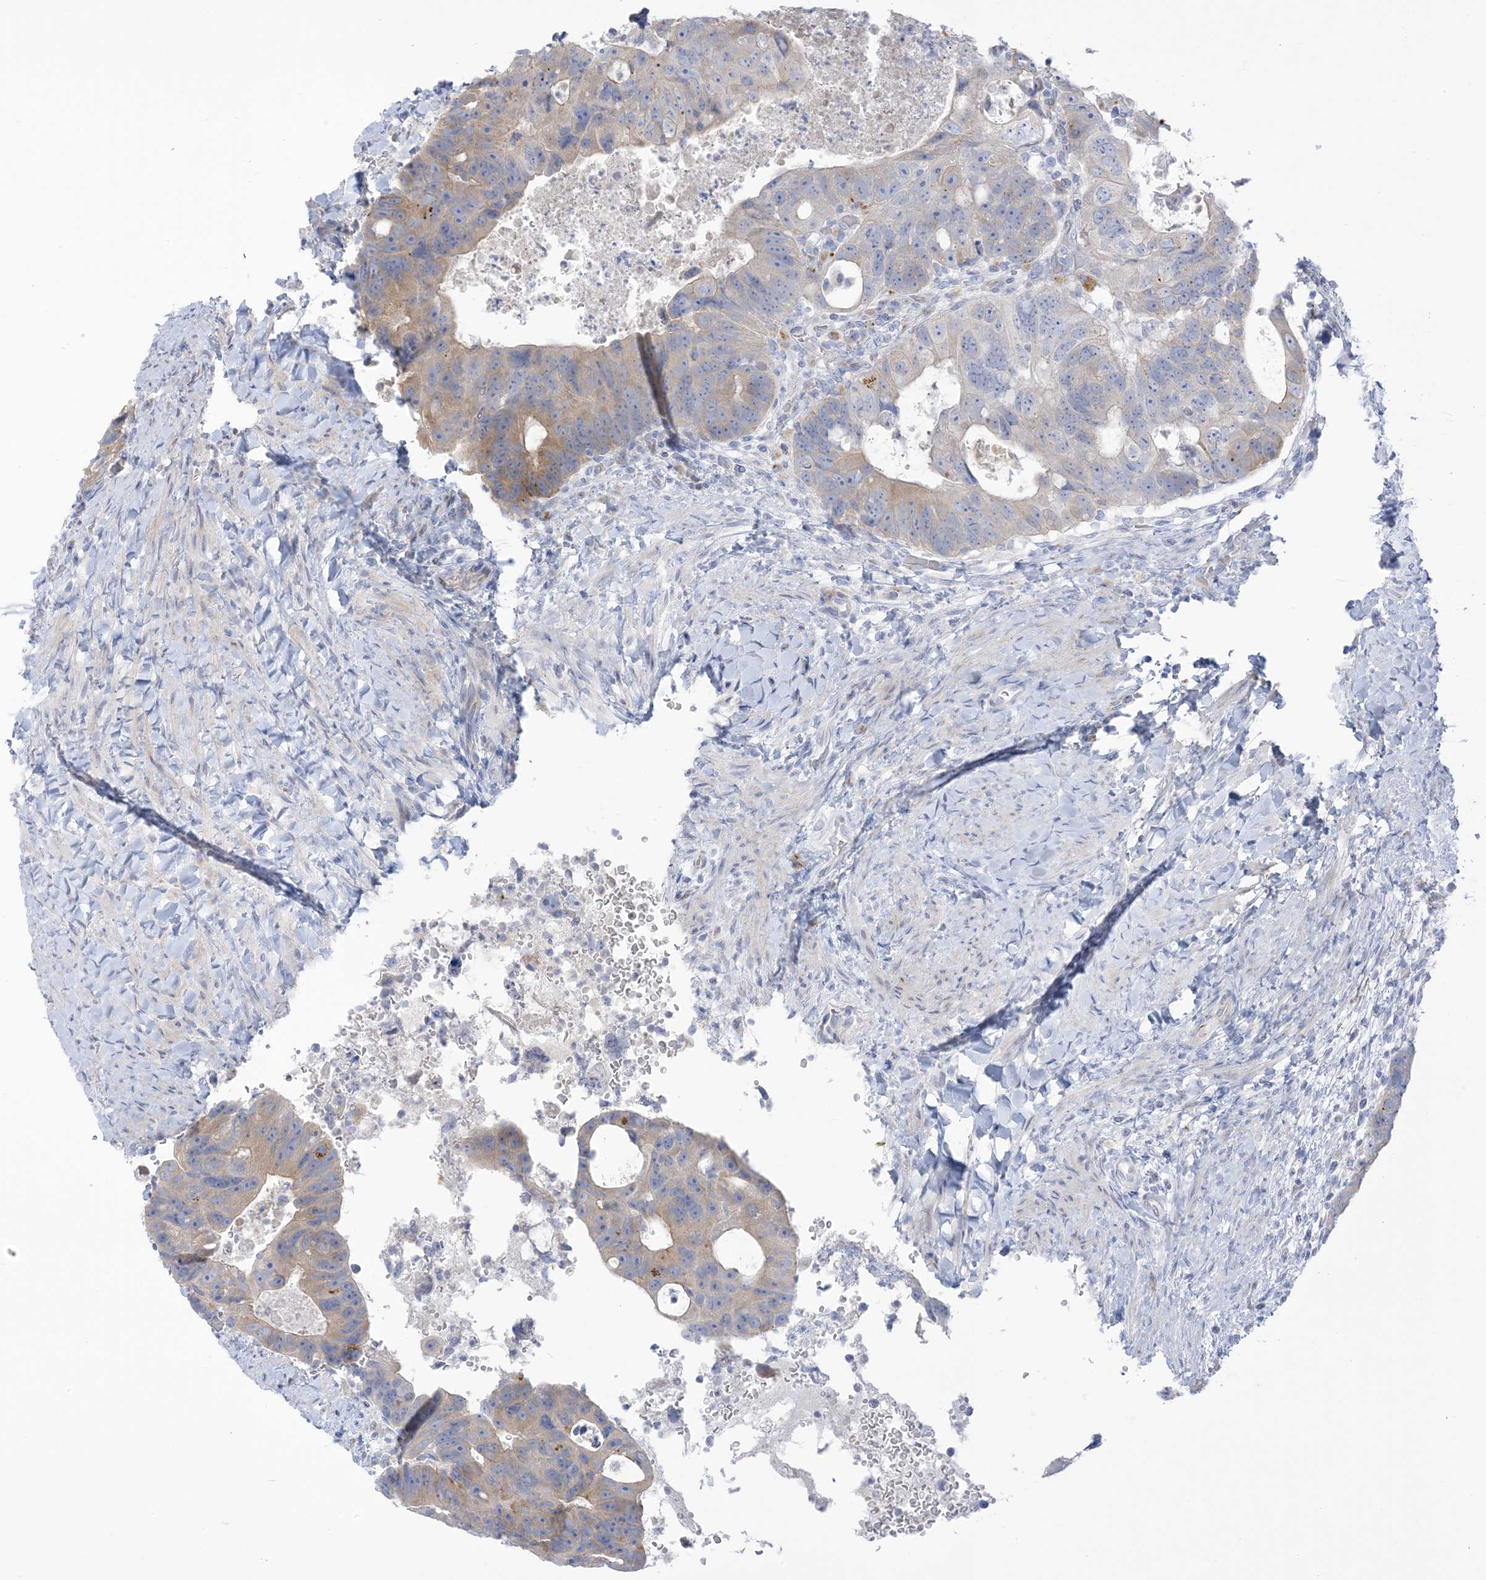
{"staining": {"intensity": "weak", "quantity": "<25%", "location": "cytoplasmic/membranous"}, "tissue": "colorectal cancer", "cell_type": "Tumor cells", "image_type": "cancer", "snomed": [{"axis": "morphology", "description": "Adenocarcinoma, NOS"}, {"axis": "topography", "description": "Rectum"}], "caption": "This is an immunohistochemistry micrograph of human colorectal cancer (adenocarcinoma). There is no staining in tumor cells.", "gene": "XIRP2", "patient": {"sex": "male", "age": 59}}